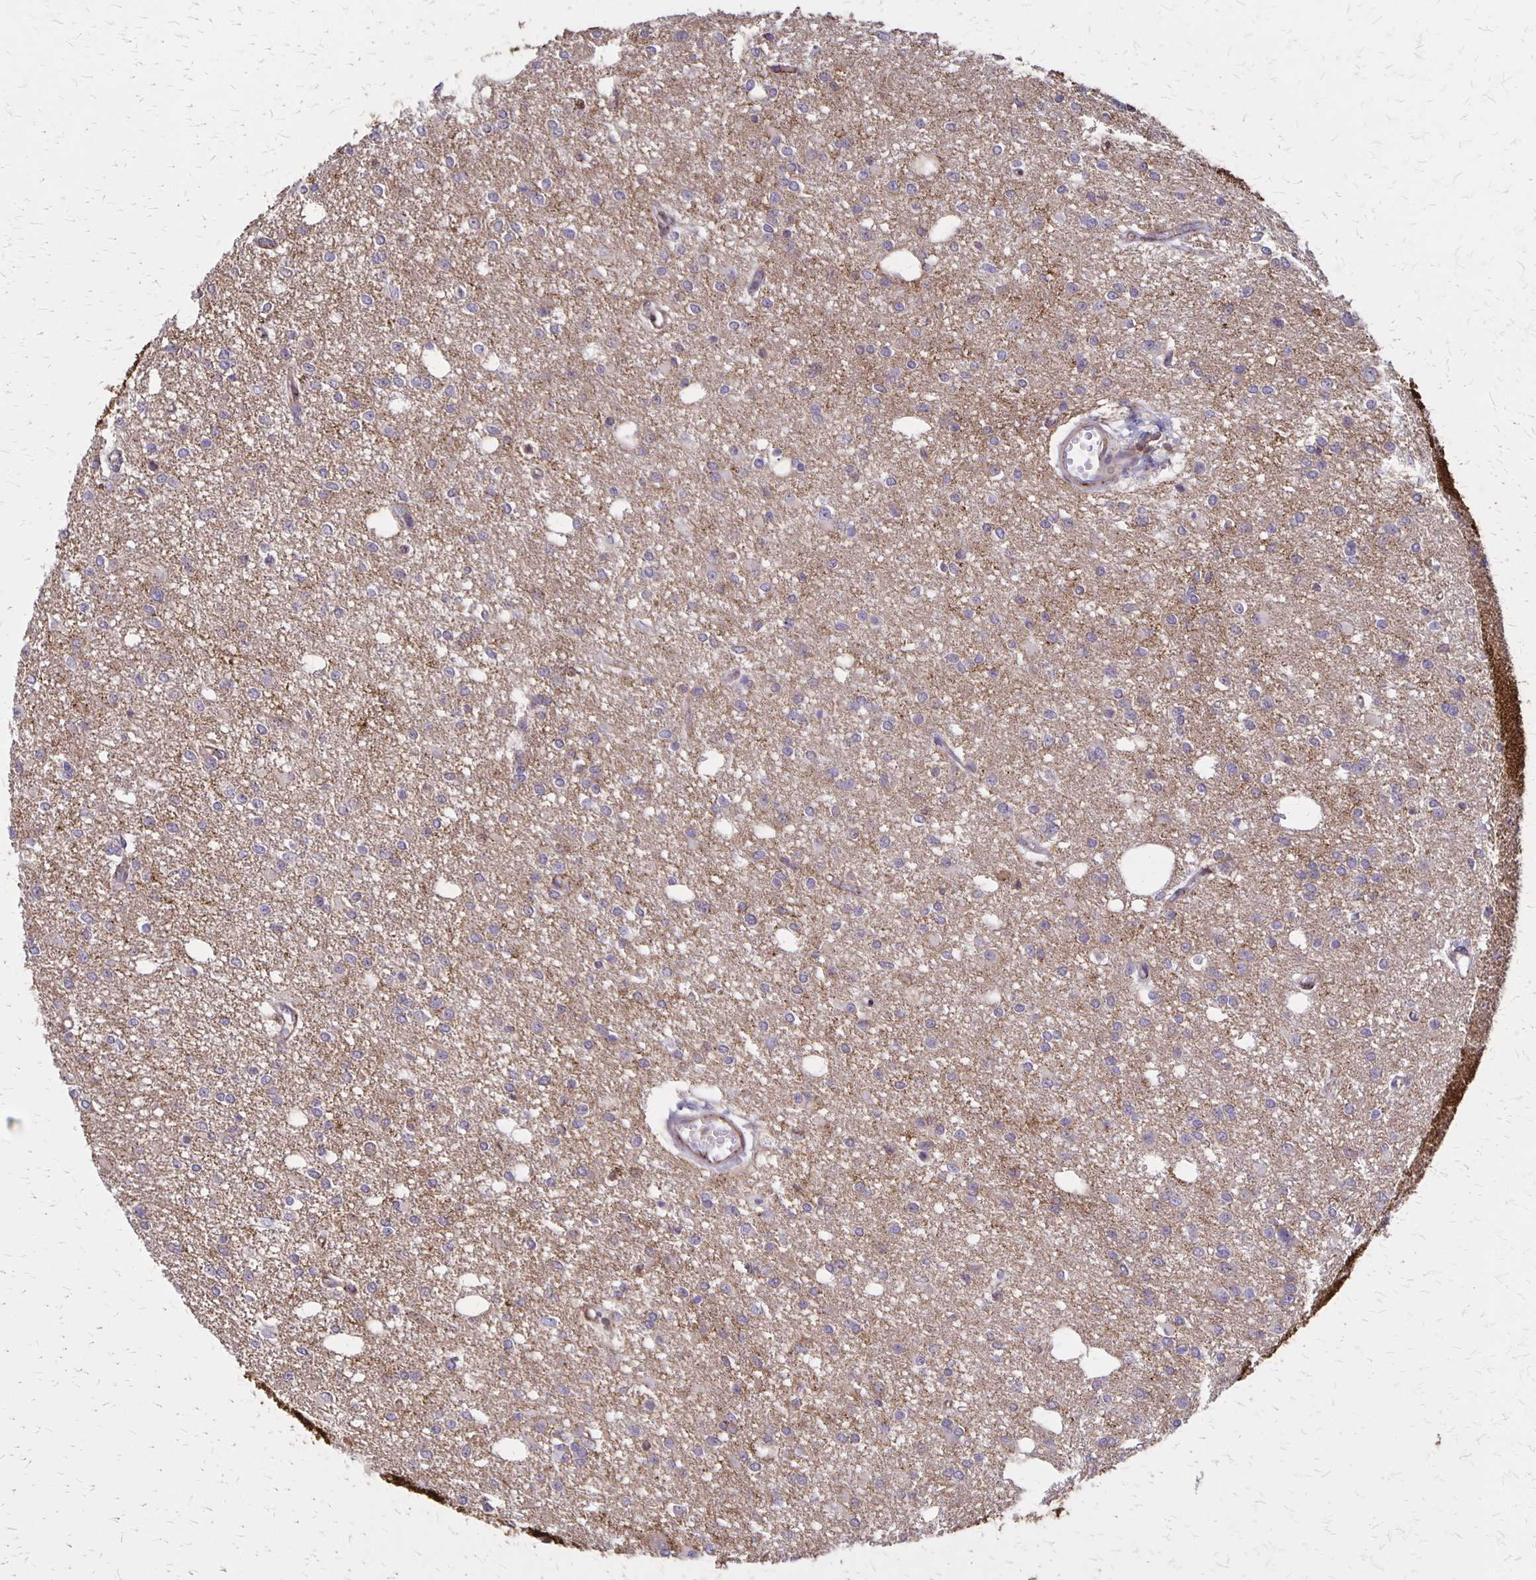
{"staining": {"intensity": "negative", "quantity": "none", "location": "none"}, "tissue": "glioma", "cell_type": "Tumor cells", "image_type": "cancer", "snomed": [{"axis": "morphology", "description": "Glioma, malignant, Low grade"}, {"axis": "topography", "description": "Brain"}], "caption": "An image of human malignant low-grade glioma is negative for staining in tumor cells.", "gene": "SEPTIN5", "patient": {"sex": "male", "age": 26}}